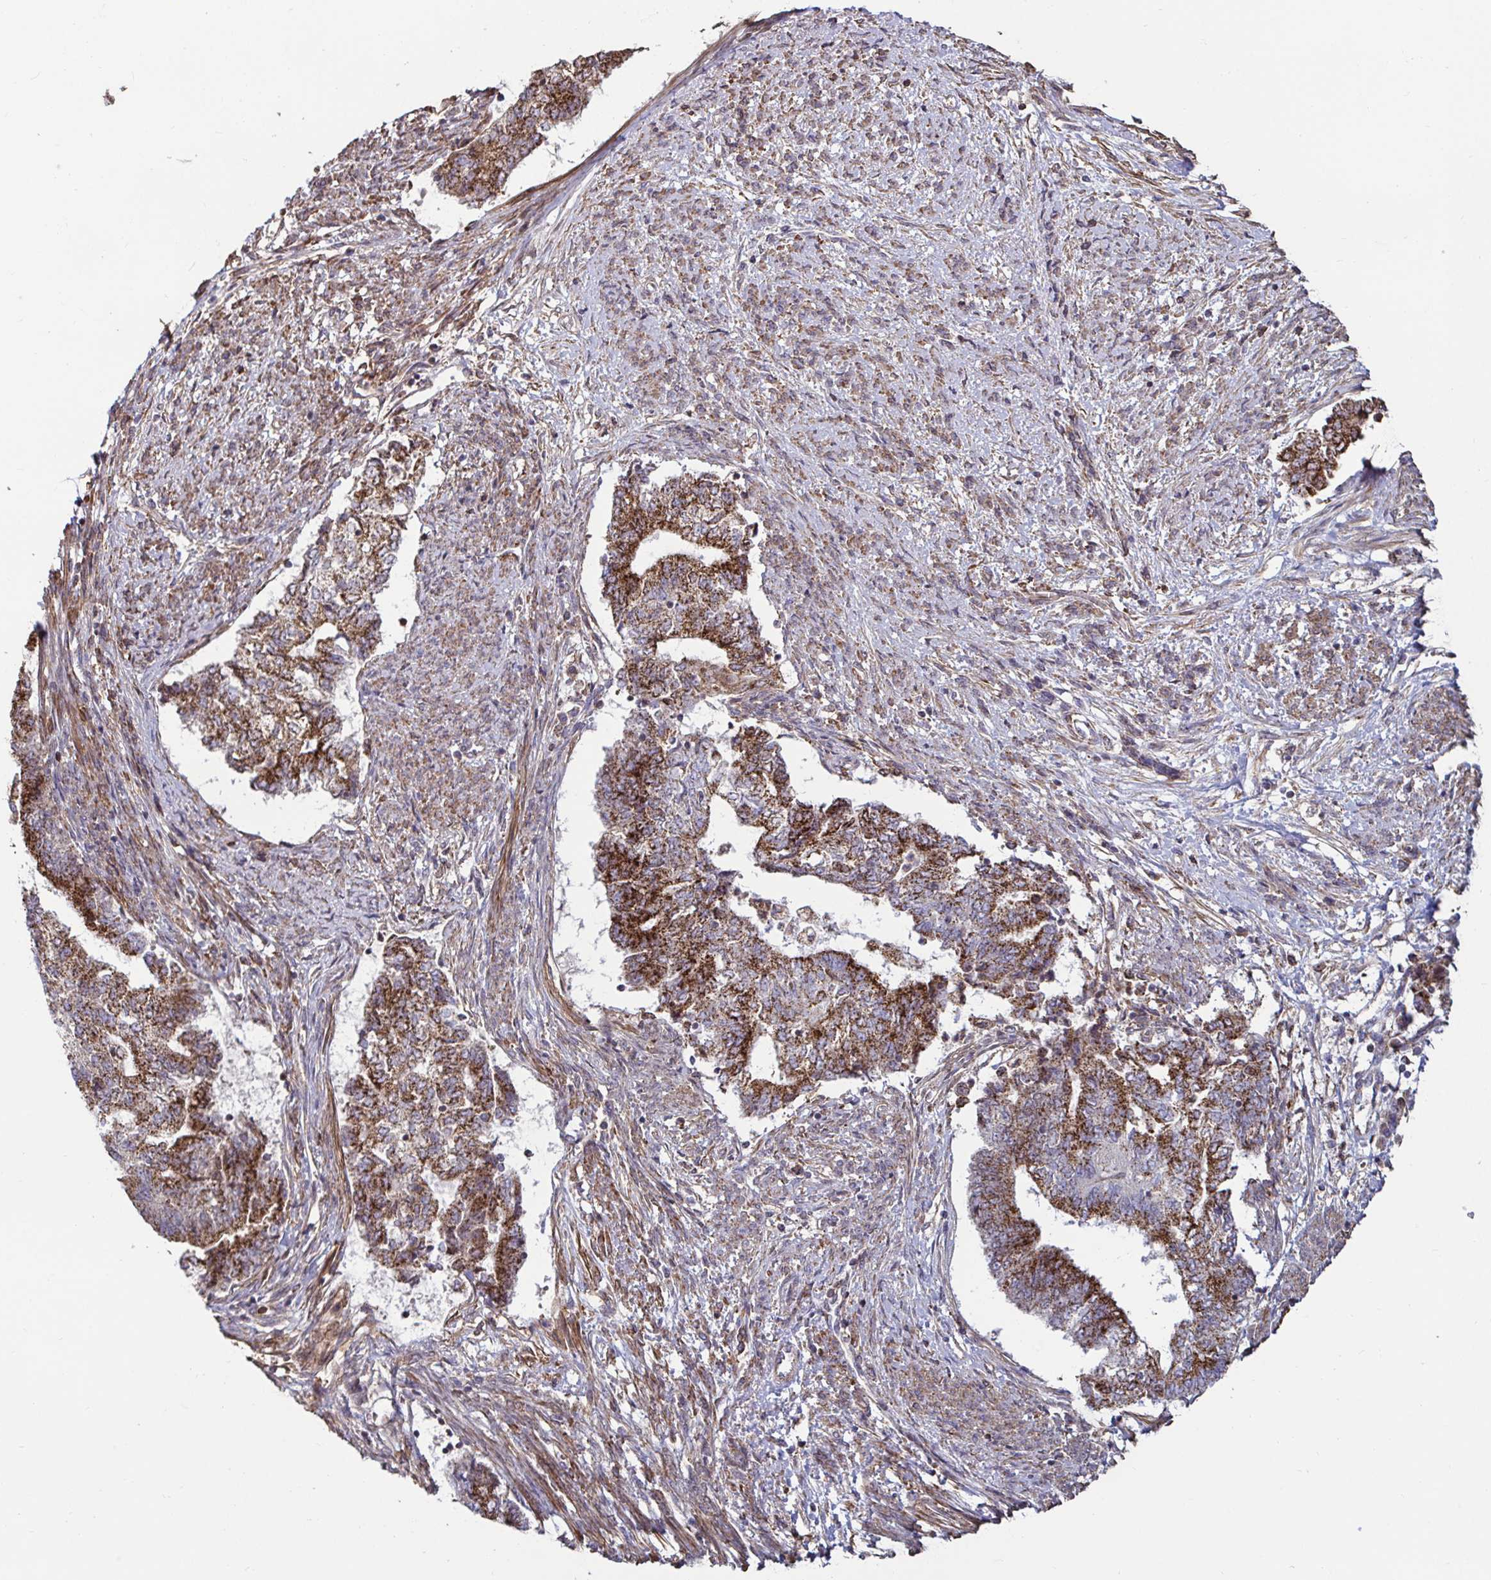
{"staining": {"intensity": "strong", "quantity": ">75%", "location": "cytoplasmic/membranous"}, "tissue": "endometrial cancer", "cell_type": "Tumor cells", "image_type": "cancer", "snomed": [{"axis": "morphology", "description": "Adenocarcinoma, NOS"}, {"axis": "topography", "description": "Endometrium"}], "caption": "This micrograph demonstrates immunohistochemistry staining of human endometrial cancer (adenocarcinoma), with high strong cytoplasmic/membranous expression in about >75% of tumor cells.", "gene": "SPRY1", "patient": {"sex": "female", "age": 65}}